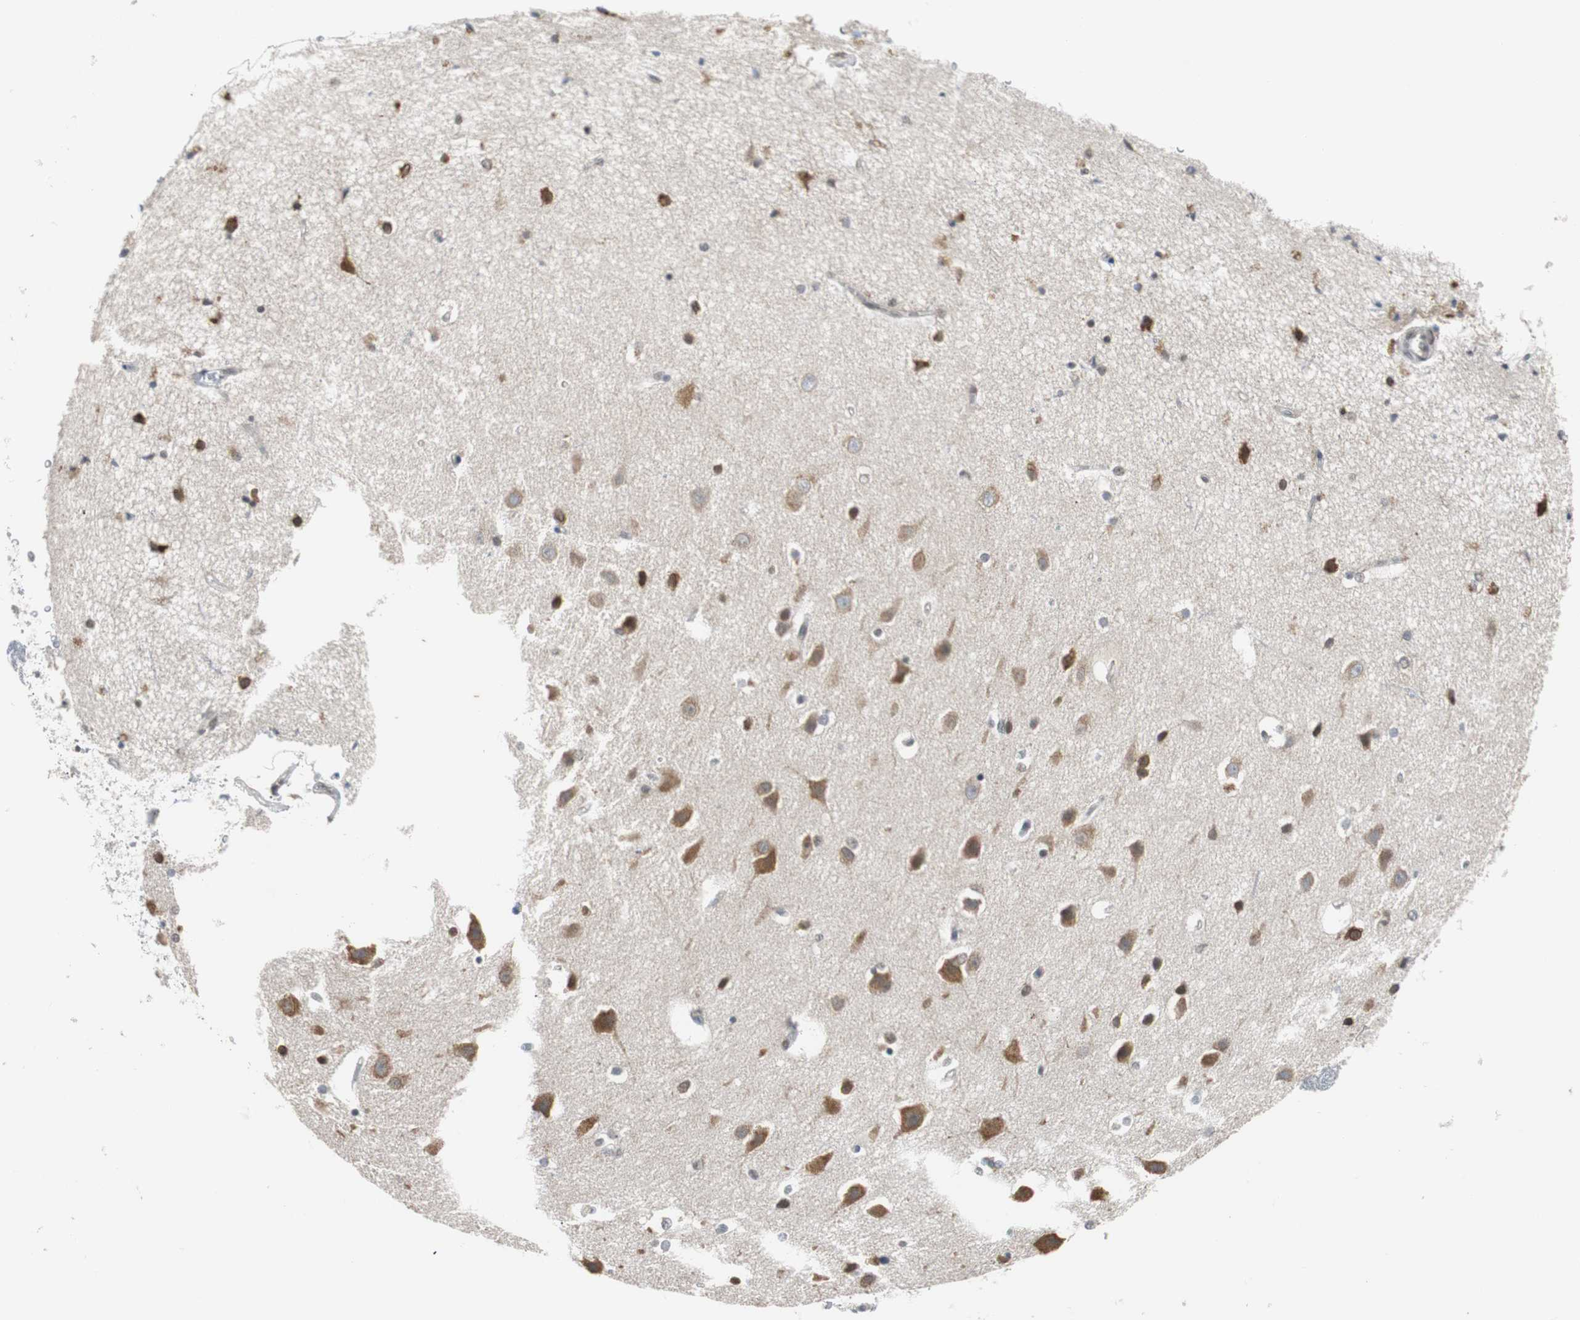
{"staining": {"intensity": "moderate", "quantity": "25%-75%", "location": "nuclear"}, "tissue": "caudate", "cell_type": "Glial cells", "image_type": "normal", "snomed": [{"axis": "morphology", "description": "Normal tissue, NOS"}, {"axis": "topography", "description": "Lateral ventricle wall"}], "caption": "Brown immunohistochemical staining in unremarkable human caudate shows moderate nuclear staining in about 25%-75% of glial cells.", "gene": "SIRT1", "patient": {"sex": "female", "age": 54}}